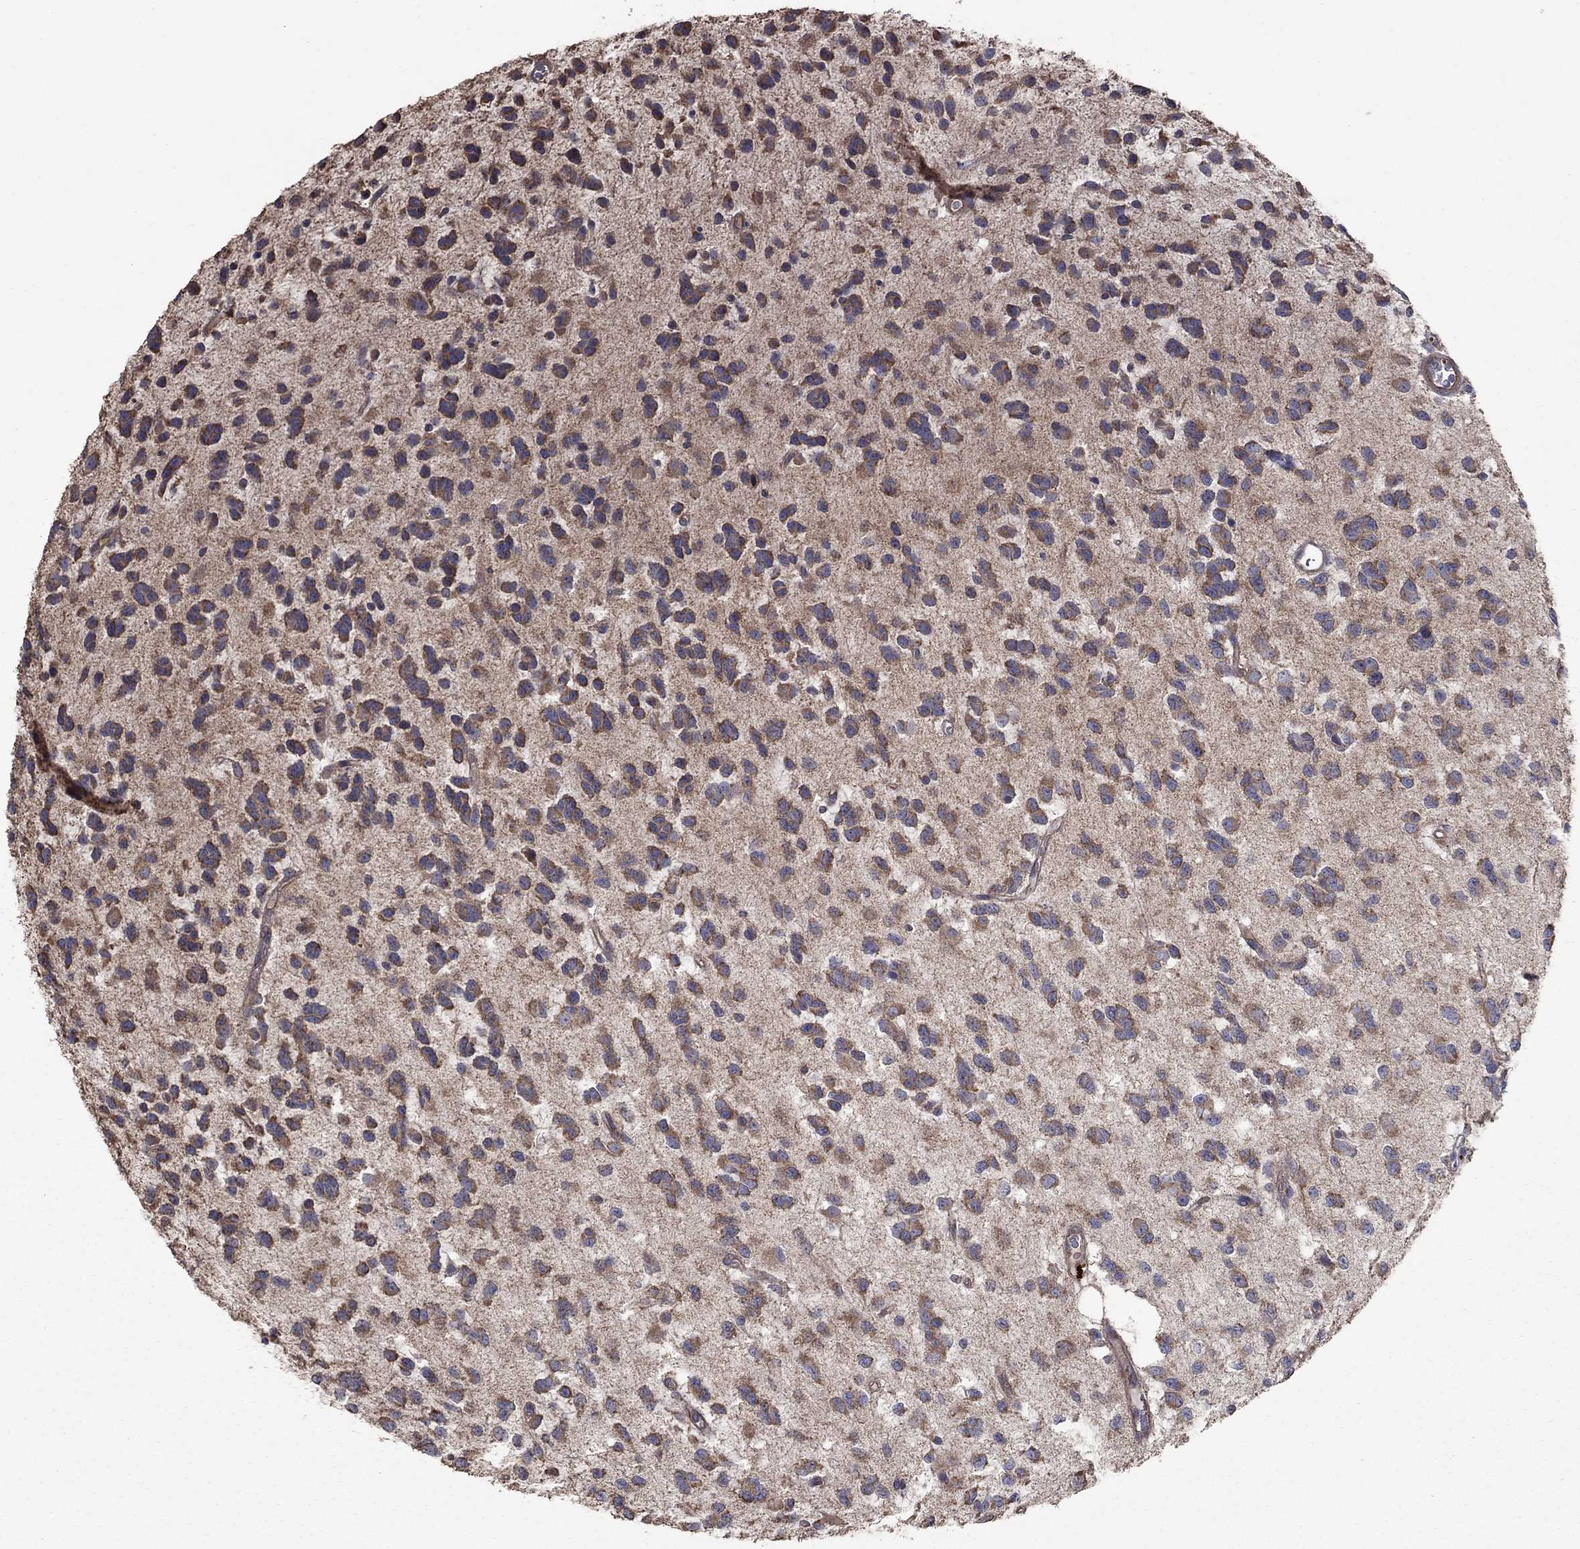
{"staining": {"intensity": "moderate", "quantity": ">75%", "location": "cytoplasmic/membranous"}, "tissue": "glioma", "cell_type": "Tumor cells", "image_type": "cancer", "snomed": [{"axis": "morphology", "description": "Glioma, malignant, Low grade"}, {"axis": "topography", "description": "Brain"}], "caption": "Immunohistochemistry micrograph of neoplastic tissue: human glioma stained using immunohistochemistry displays medium levels of moderate protein expression localized specifically in the cytoplasmic/membranous of tumor cells, appearing as a cytoplasmic/membranous brown color.", "gene": "FLT4", "patient": {"sex": "female", "age": 45}}